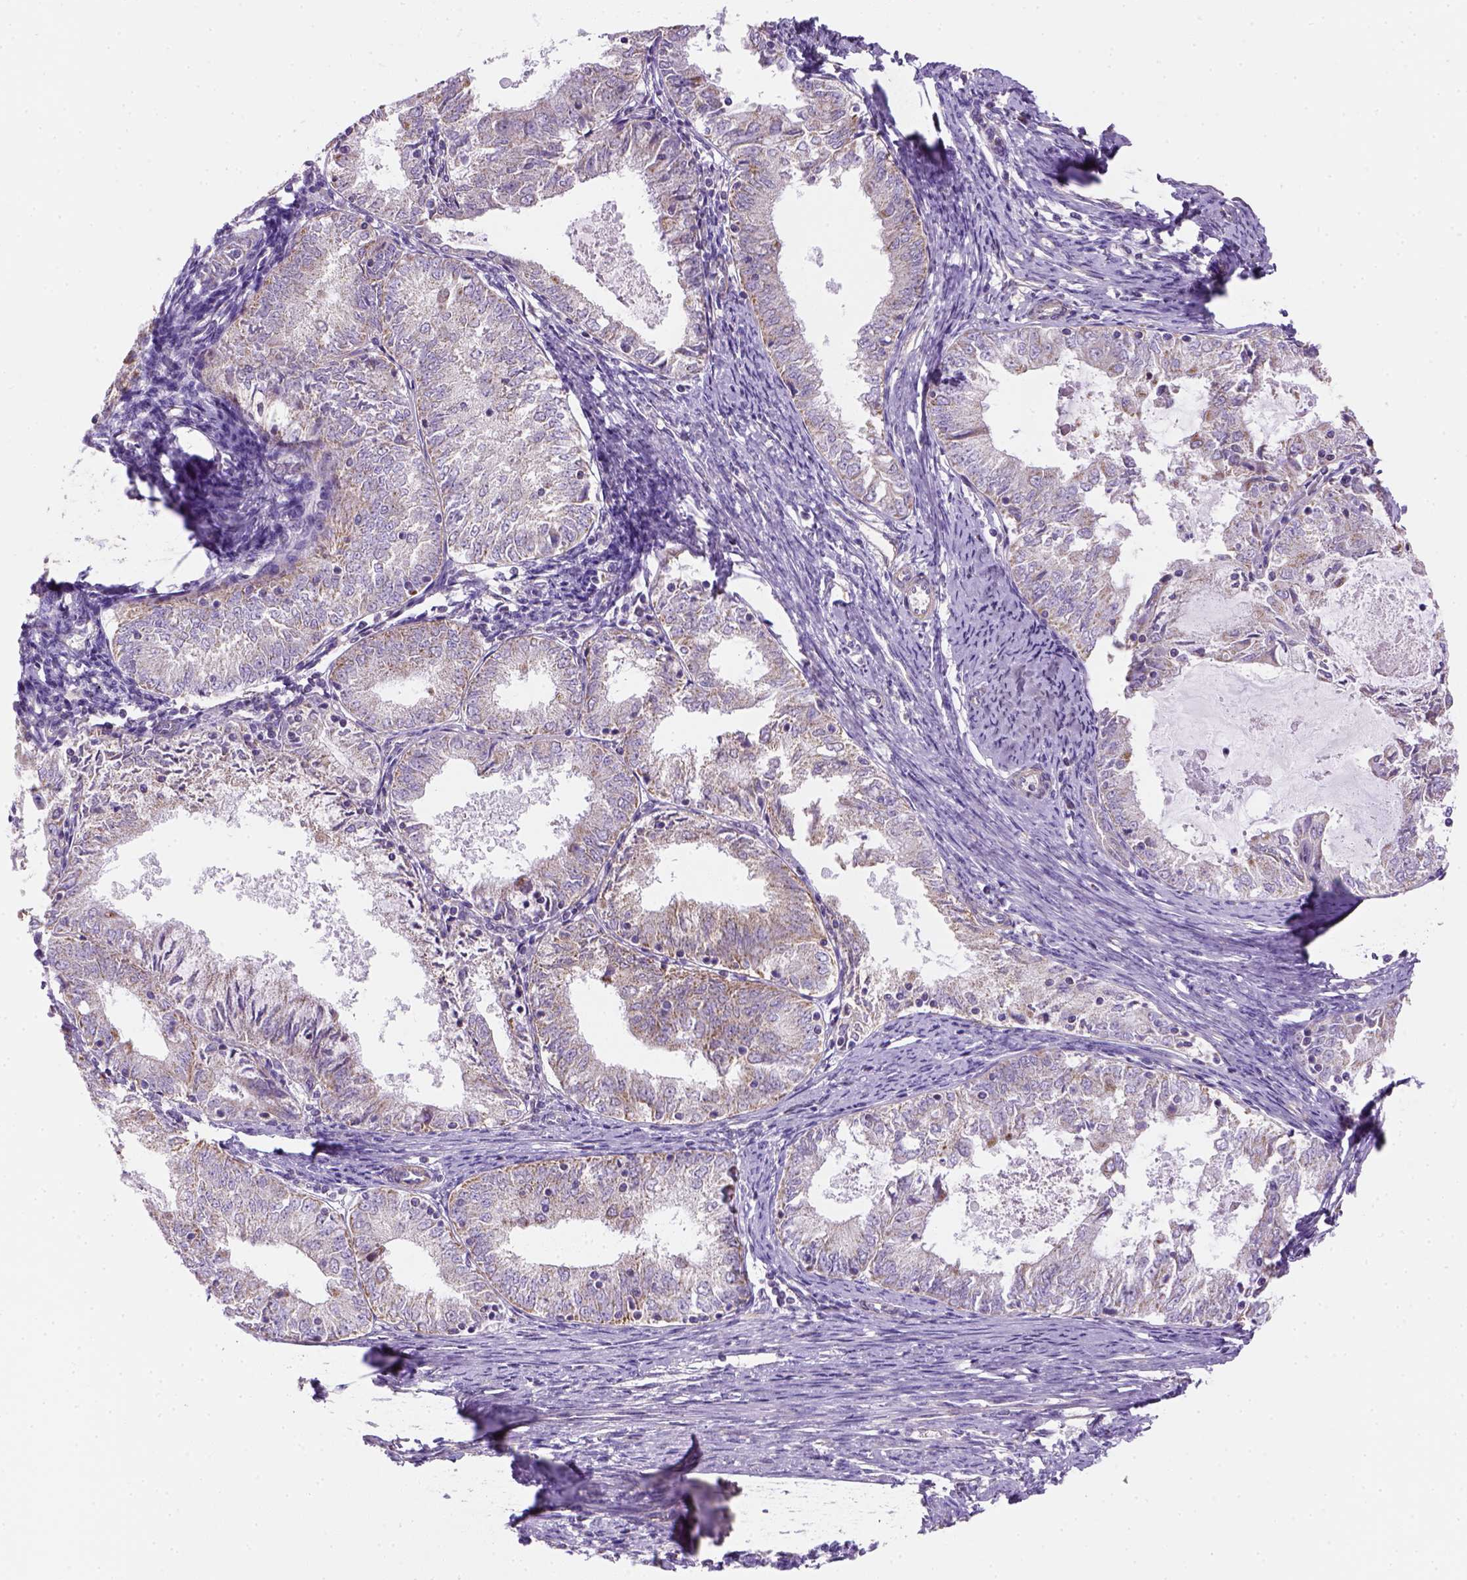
{"staining": {"intensity": "negative", "quantity": "none", "location": "none"}, "tissue": "endometrial cancer", "cell_type": "Tumor cells", "image_type": "cancer", "snomed": [{"axis": "morphology", "description": "Adenocarcinoma, NOS"}, {"axis": "topography", "description": "Endometrium"}], "caption": "Immunohistochemical staining of adenocarcinoma (endometrial) shows no significant staining in tumor cells.", "gene": "HTRA1", "patient": {"sex": "female", "age": 57}}